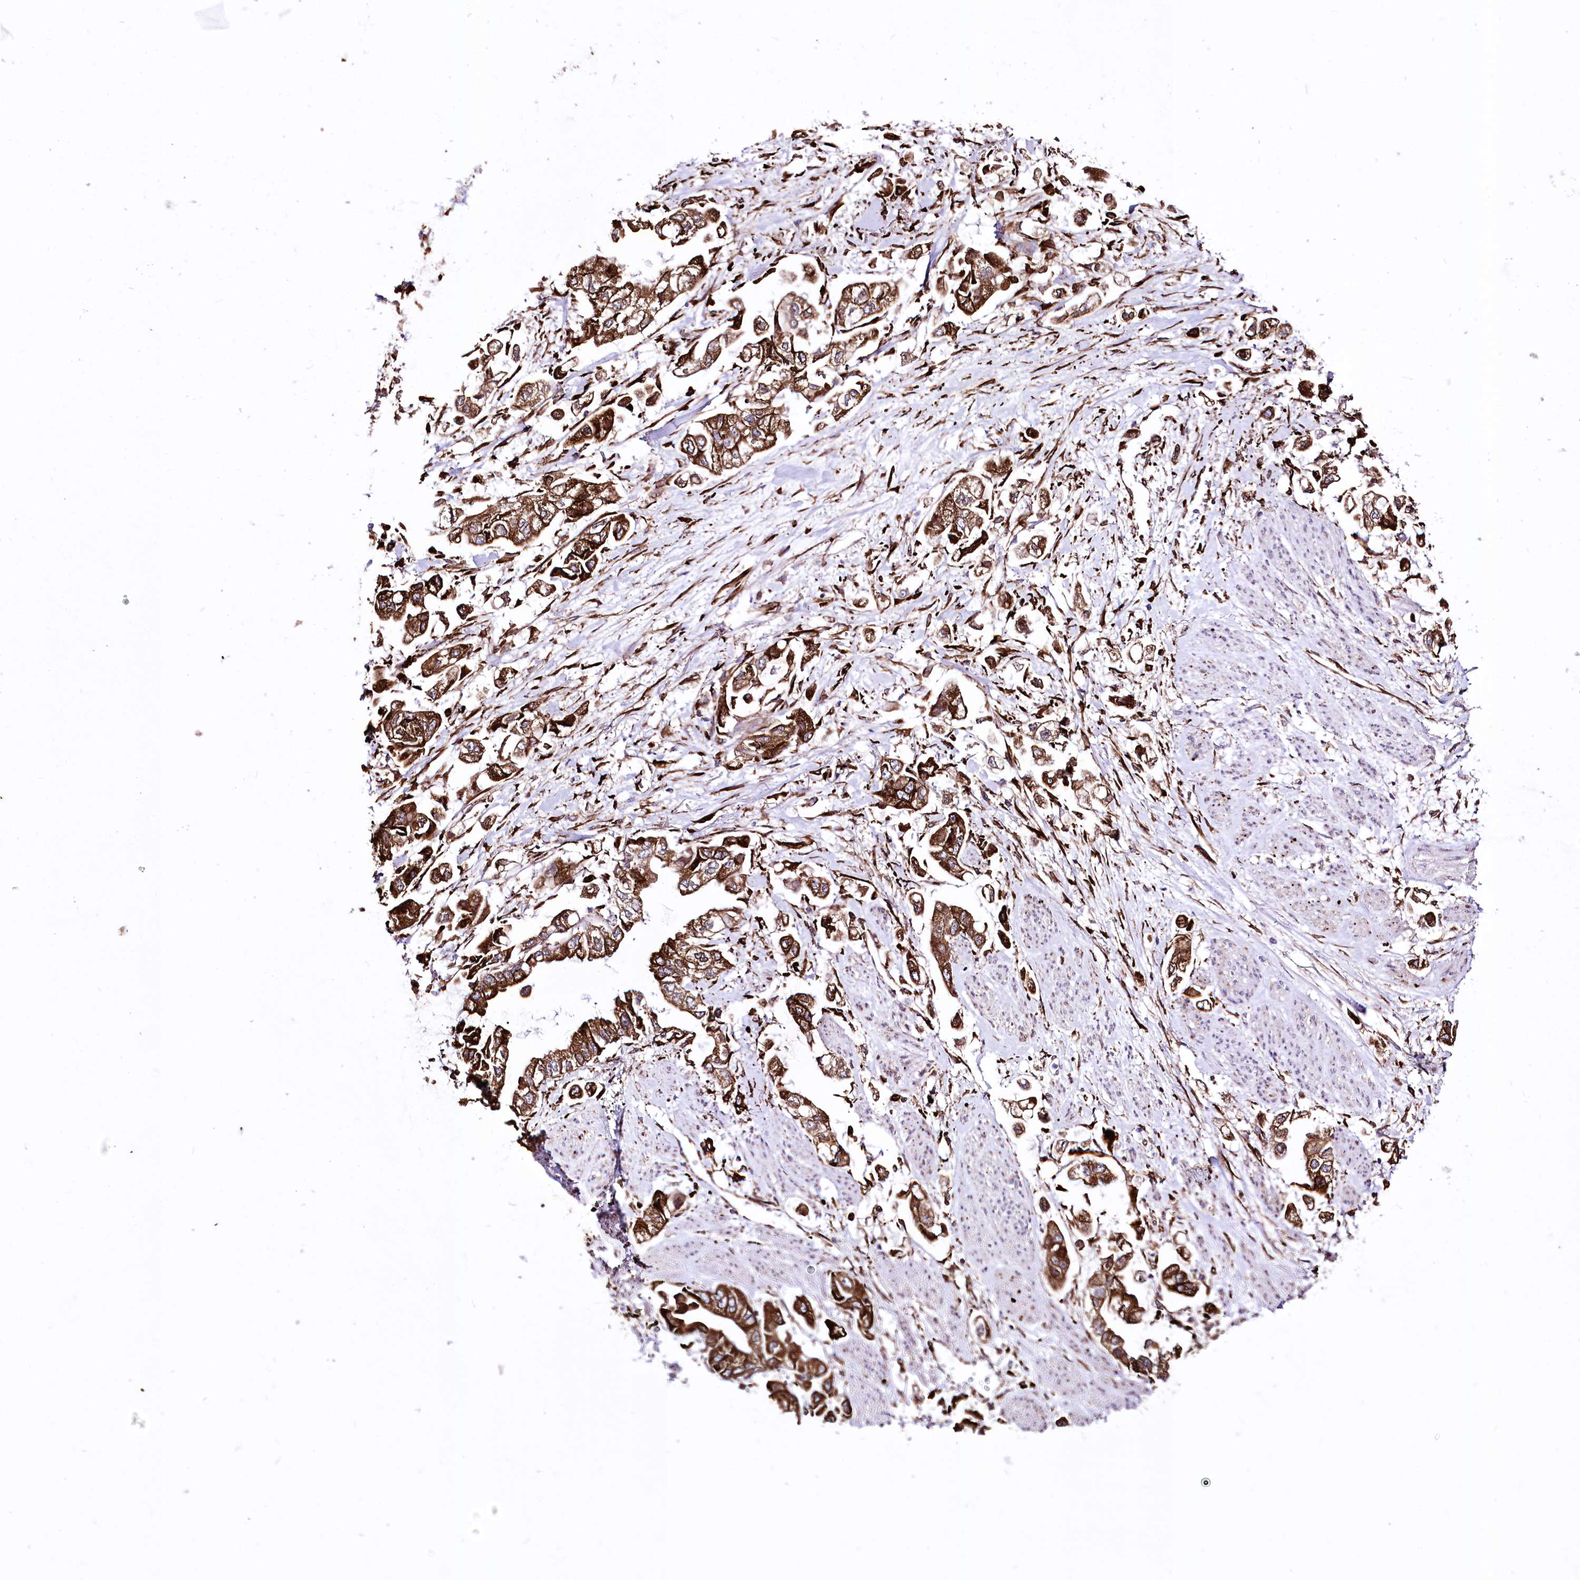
{"staining": {"intensity": "strong", "quantity": ">75%", "location": "cytoplasmic/membranous"}, "tissue": "stomach cancer", "cell_type": "Tumor cells", "image_type": "cancer", "snomed": [{"axis": "morphology", "description": "Adenocarcinoma, NOS"}, {"axis": "topography", "description": "Stomach"}], "caption": "Immunohistochemistry image of neoplastic tissue: stomach cancer stained using immunohistochemistry shows high levels of strong protein expression localized specifically in the cytoplasmic/membranous of tumor cells, appearing as a cytoplasmic/membranous brown color.", "gene": "WWC1", "patient": {"sex": "male", "age": 62}}